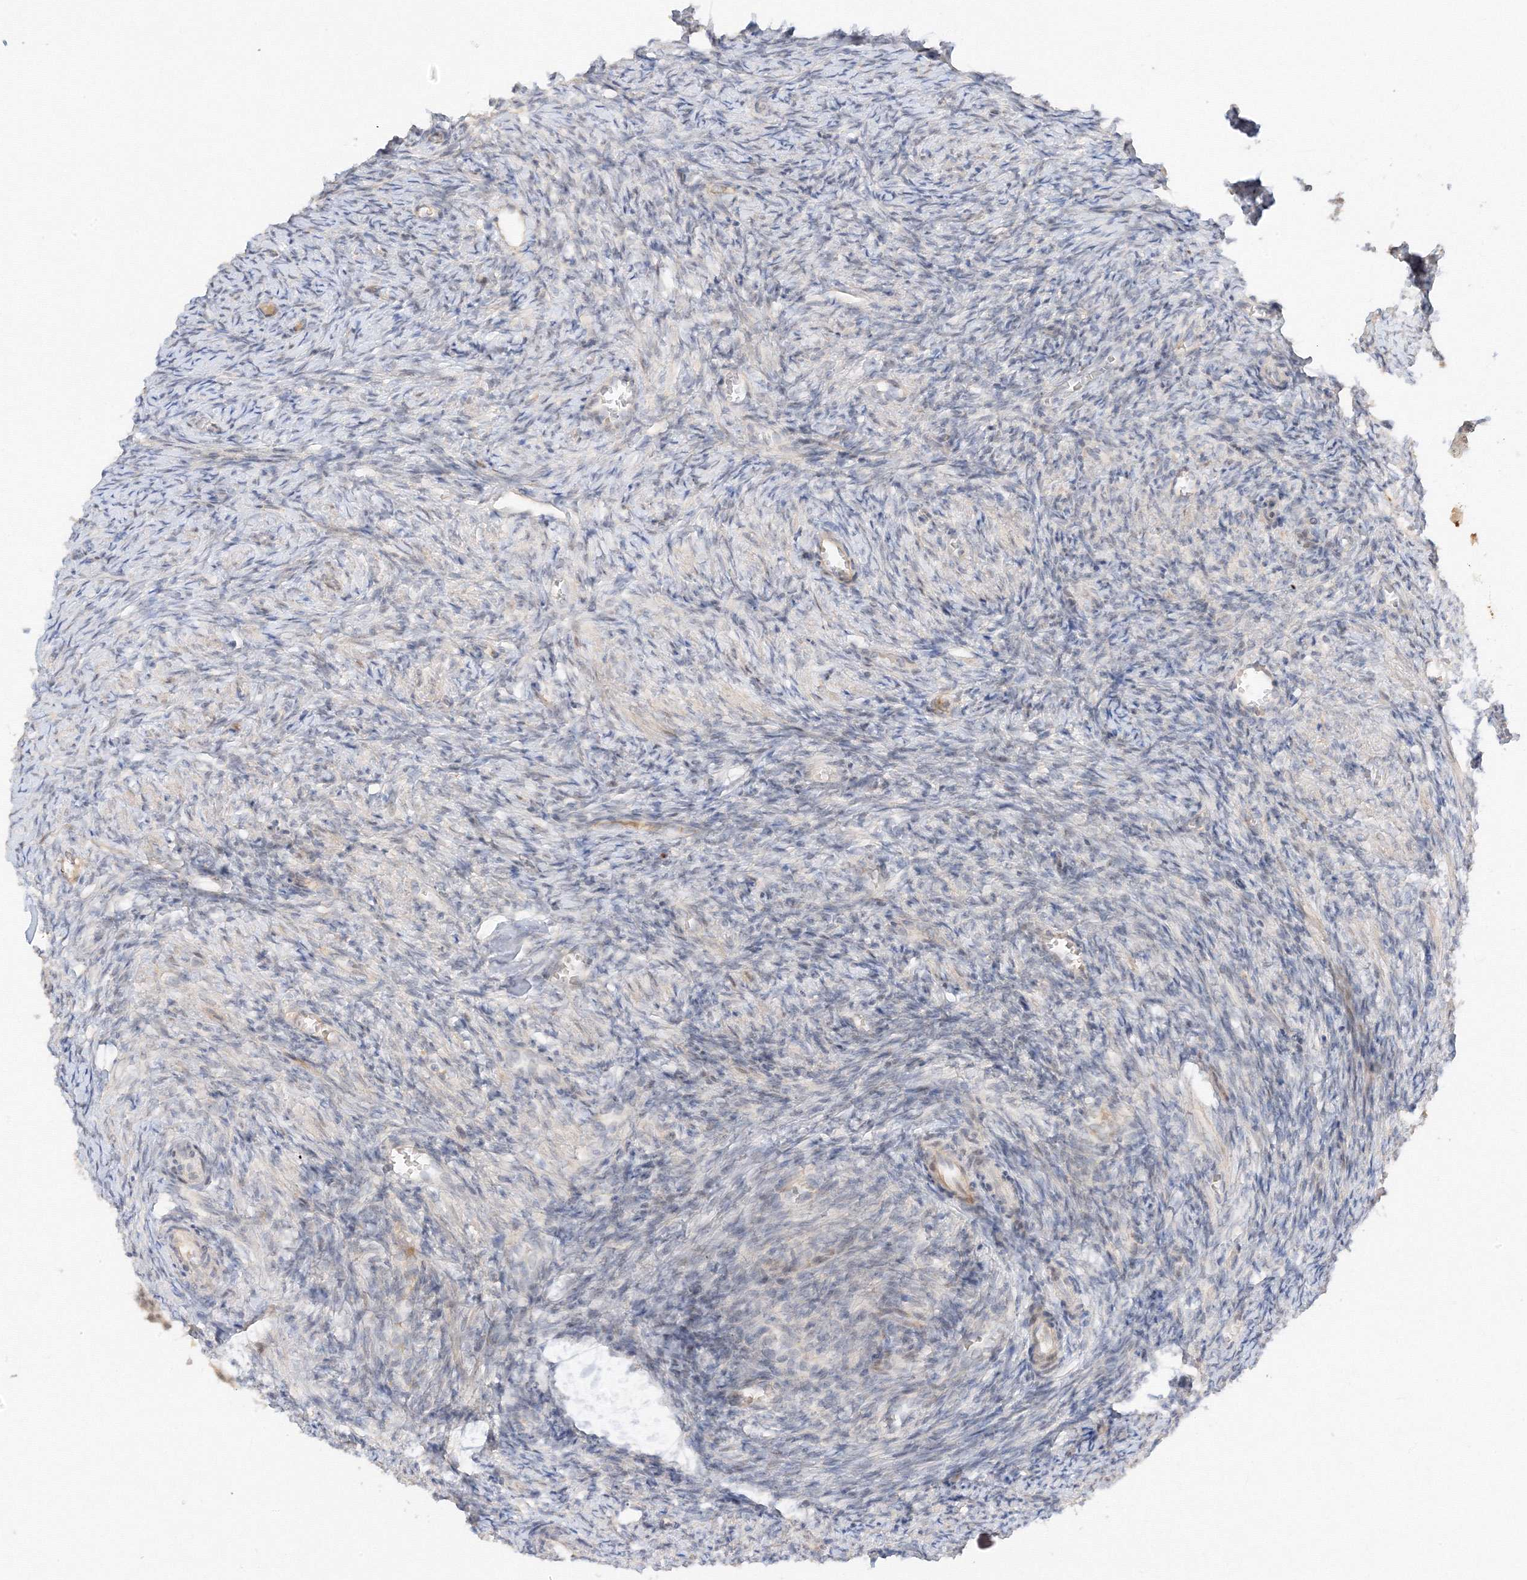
{"staining": {"intensity": "negative", "quantity": "none", "location": "none"}, "tissue": "ovary", "cell_type": "Follicle cells", "image_type": "normal", "snomed": [{"axis": "morphology", "description": "Normal tissue, NOS"}, {"axis": "topography", "description": "Ovary"}], "caption": "This is a photomicrograph of immunohistochemistry (IHC) staining of normal ovary, which shows no staining in follicle cells. The staining is performed using DAB (3,3'-diaminobenzidine) brown chromogen with nuclei counter-stained in using hematoxylin.", "gene": "ETAA1", "patient": {"sex": "female", "age": 27}}